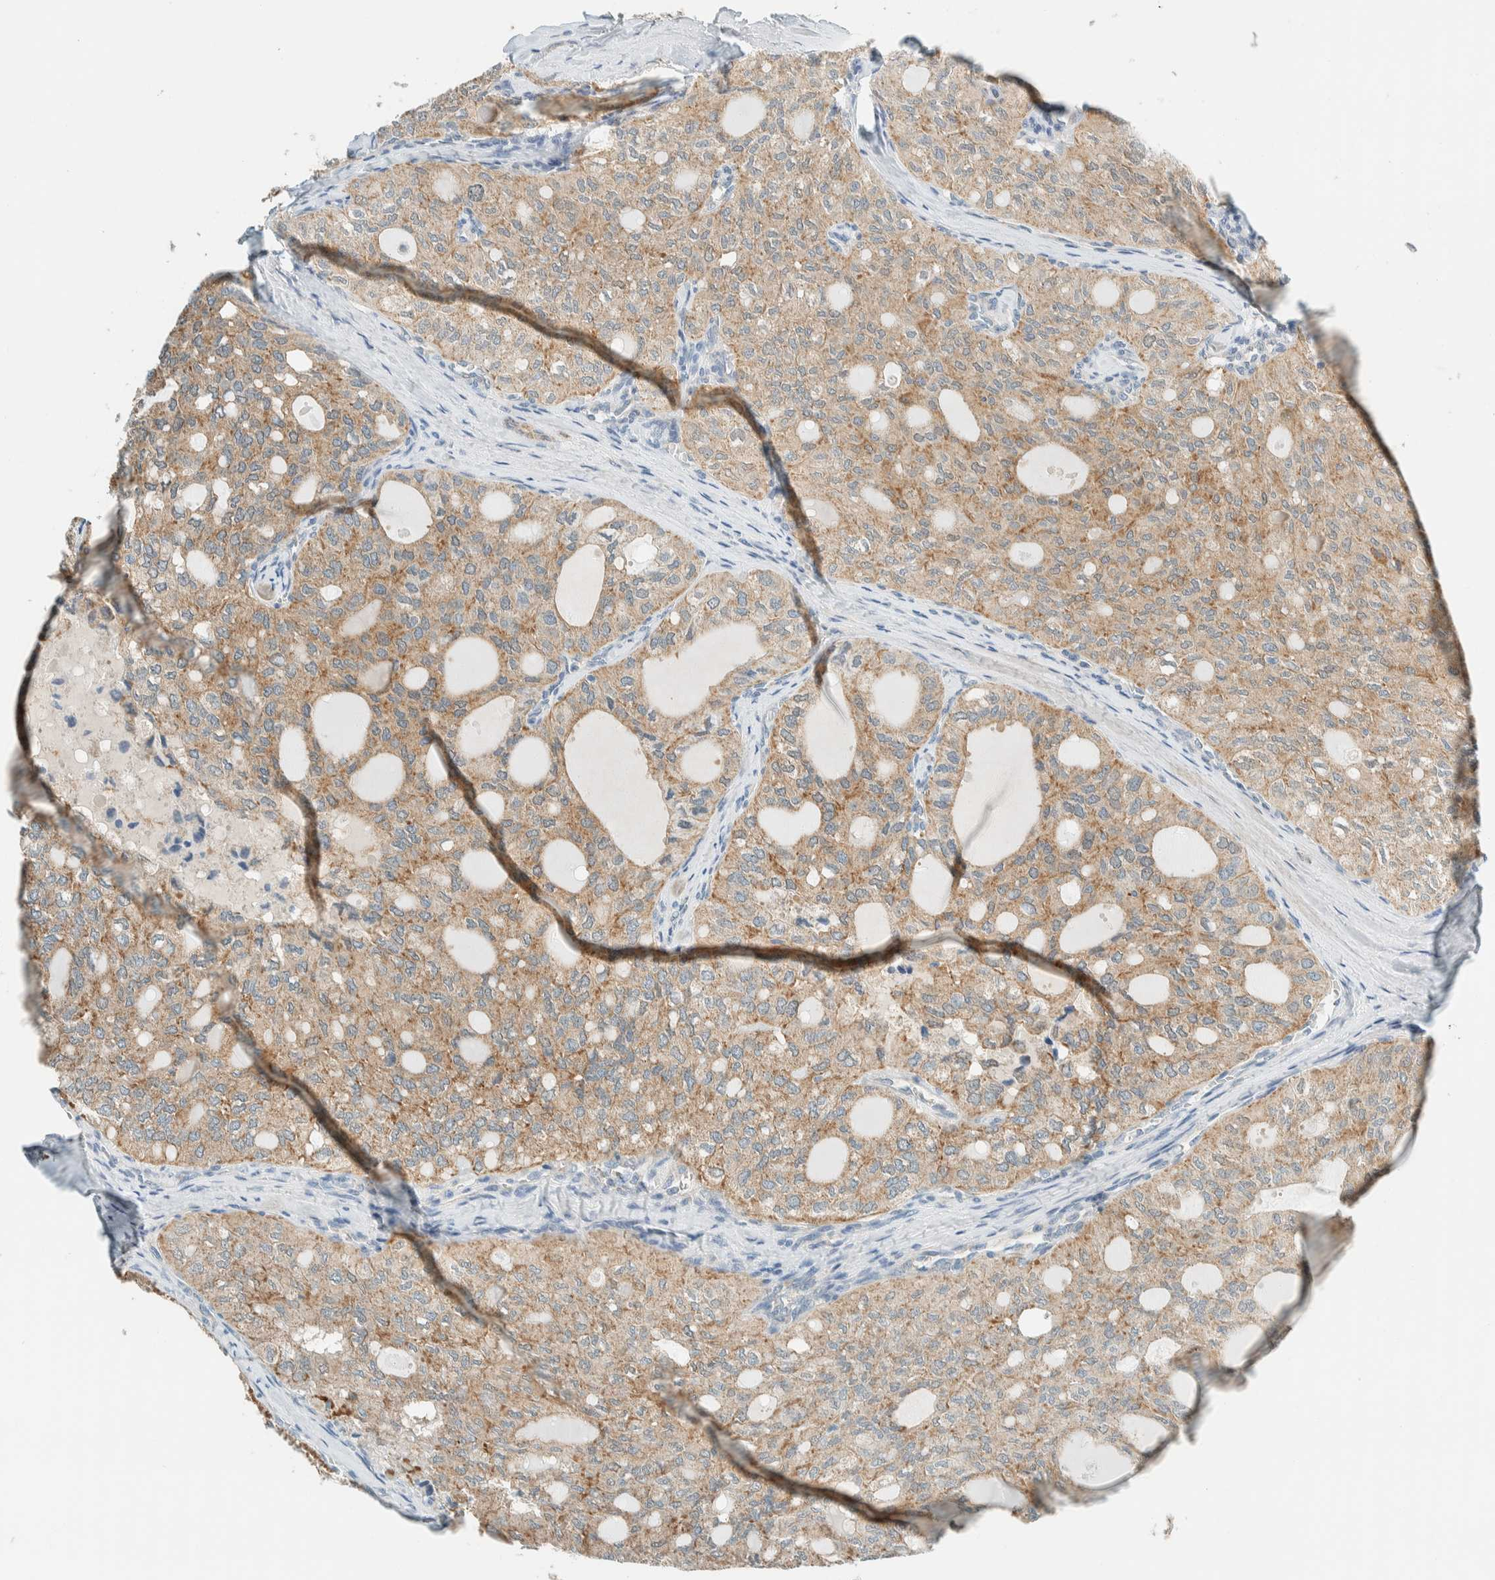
{"staining": {"intensity": "moderate", "quantity": ">75%", "location": "cytoplasmic/membranous"}, "tissue": "thyroid cancer", "cell_type": "Tumor cells", "image_type": "cancer", "snomed": [{"axis": "morphology", "description": "Follicular adenoma carcinoma, NOS"}, {"axis": "topography", "description": "Thyroid gland"}], "caption": "The photomicrograph shows a brown stain indicating the presence of a protein in the cytoplasmic/membranous of tumor cells in thyroid cancer. (brown staining indicates protein expression, while blue staining denotes nuclei).", "gene": "ALDH7A1", "patient": {"sex": "male", "age": 75}}